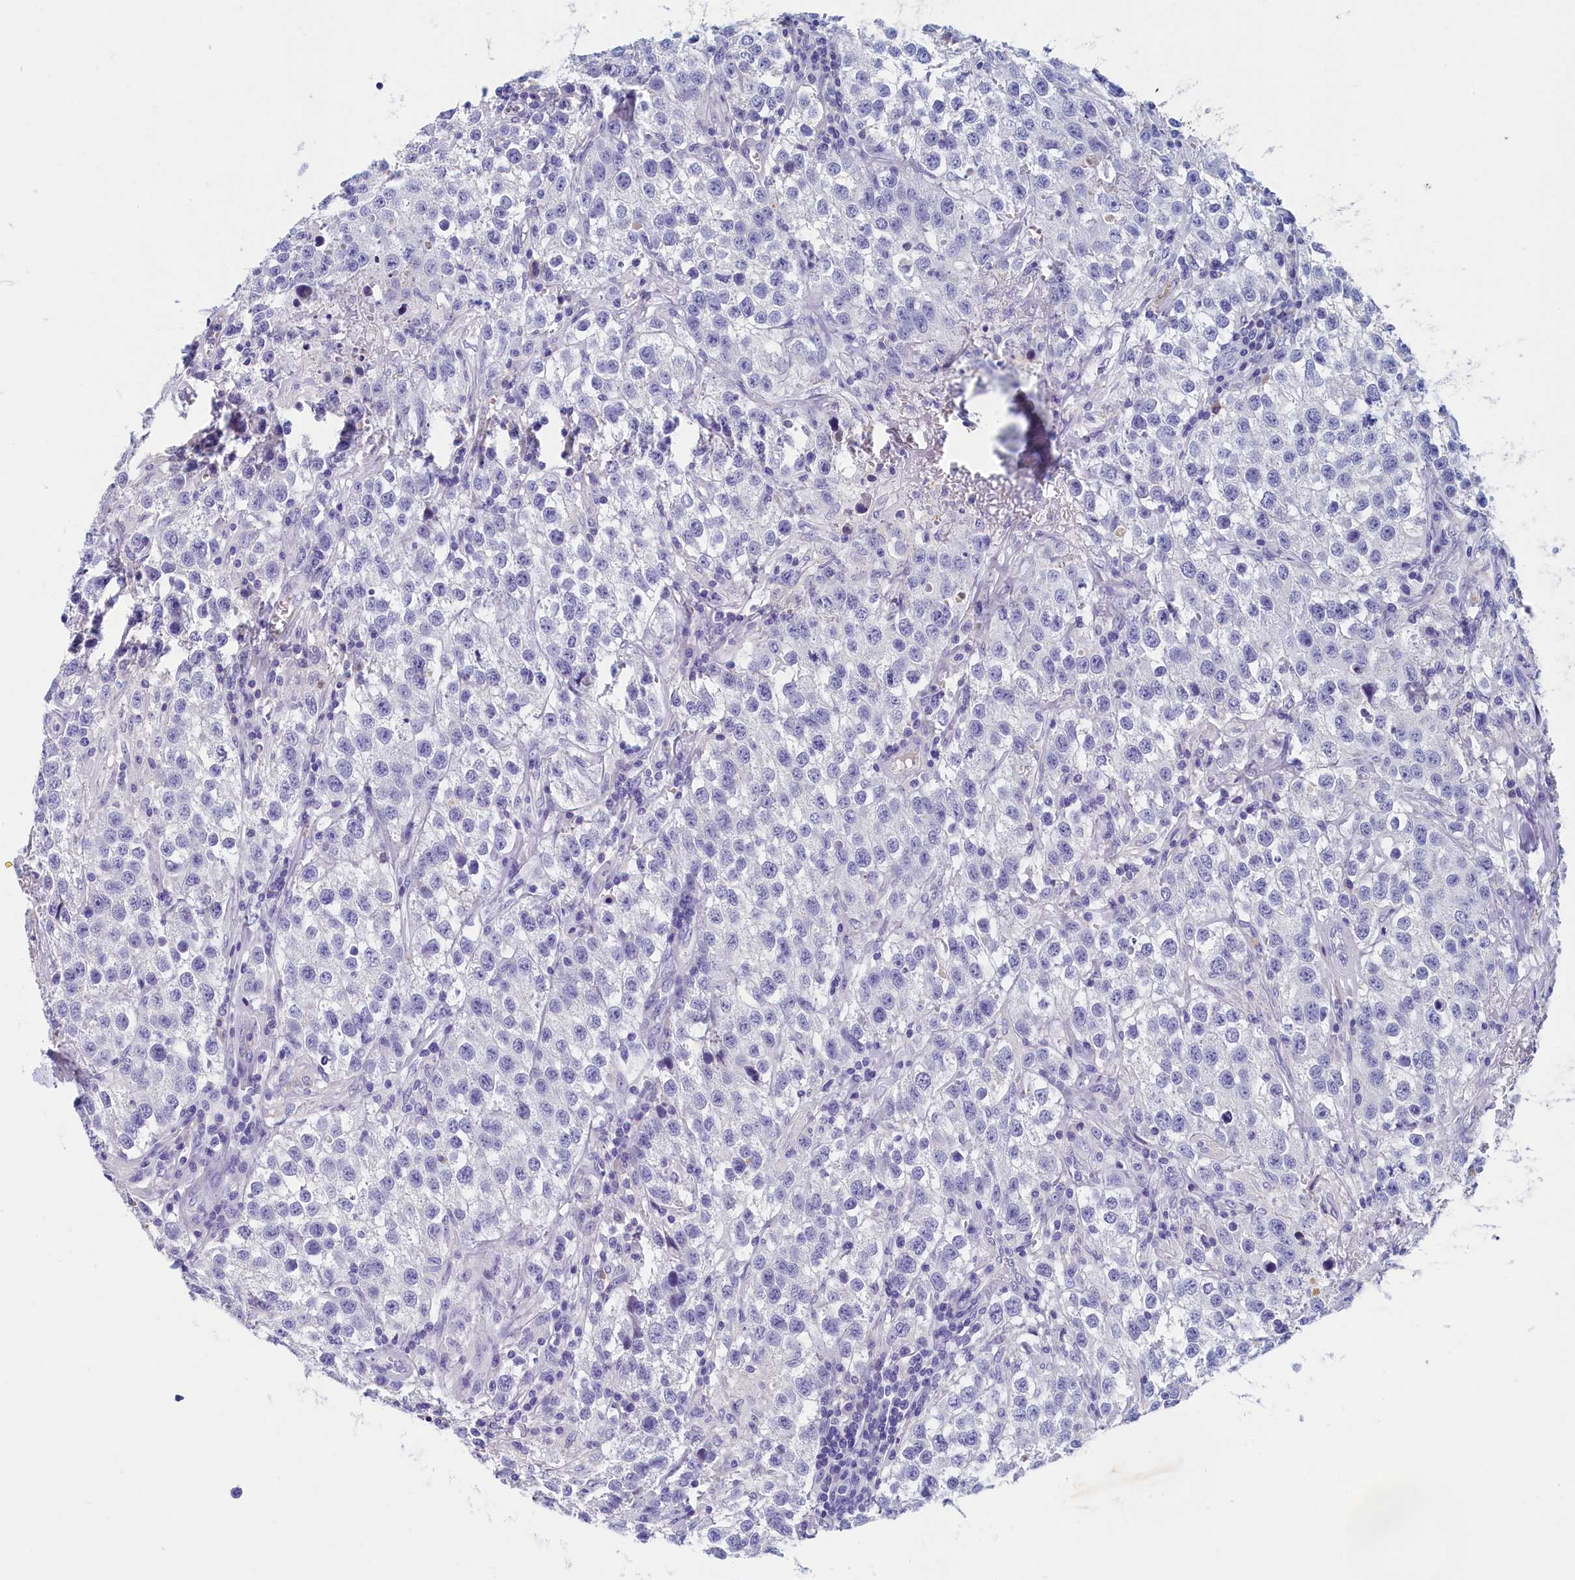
{"staining": {"intensity": "negative", "quantity": "none", "location": "none"}, "tissue": "testis cancer", "cell_type": "Tumor cells", "image_type": "cancer", "snomed": [{"axis": "morphology", "description": "Seminoma, NOS"}, {"axis": "morphology", "description": "Carcinoma, Embryonal, NOS"}, {"axis": "topography", "description": "Testis"}], "caption": "Testis cancer (seminoma) was stained to show a protein in brown. There is no significant expression in tumor cells.", "gene": "GUCA1C", "patient": {"sex": "male", "age": 43}}